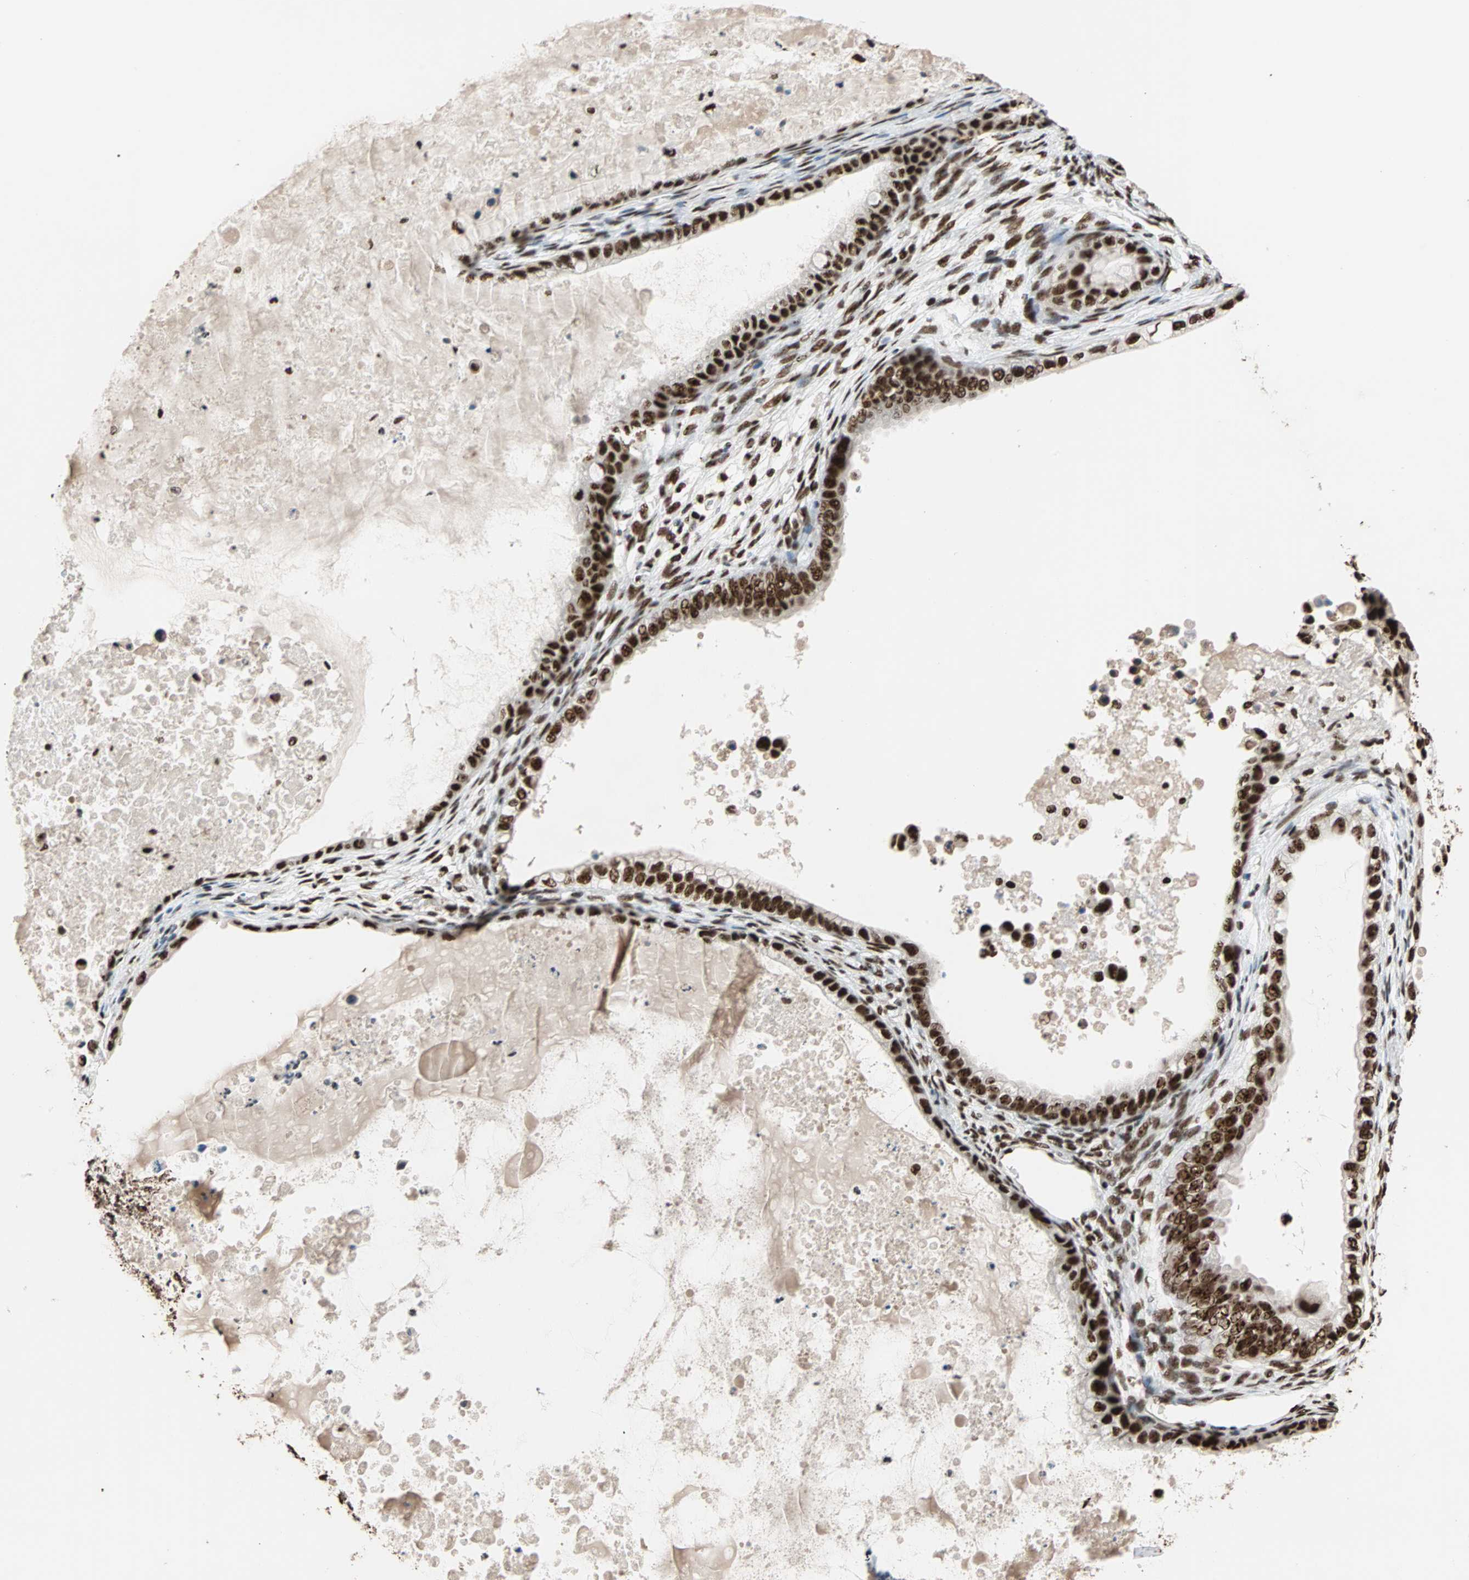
{"staining": {"intensity": "strong", "quantity": ">75%", "location": "nuclear"}, "tissue": "ovarian cancer", "cell_type": "Tumor cells", "image_type": "cancer", "snomed": [{"axis": "morphology", "description": "Cystadenocarcinoma, mucinous, NOS"}, {"axis": "topography", "description": "Ovary"}], "caption": "Immunohistochemistry (IHC) of ovarian cancer (mucinous cystadenocarcinoma) exhibits high levels of strong nuclear positivity in approximately >75% of tumor cells.", "gene": "ILF2", "patient": {"sex": "female", "age": 80}}